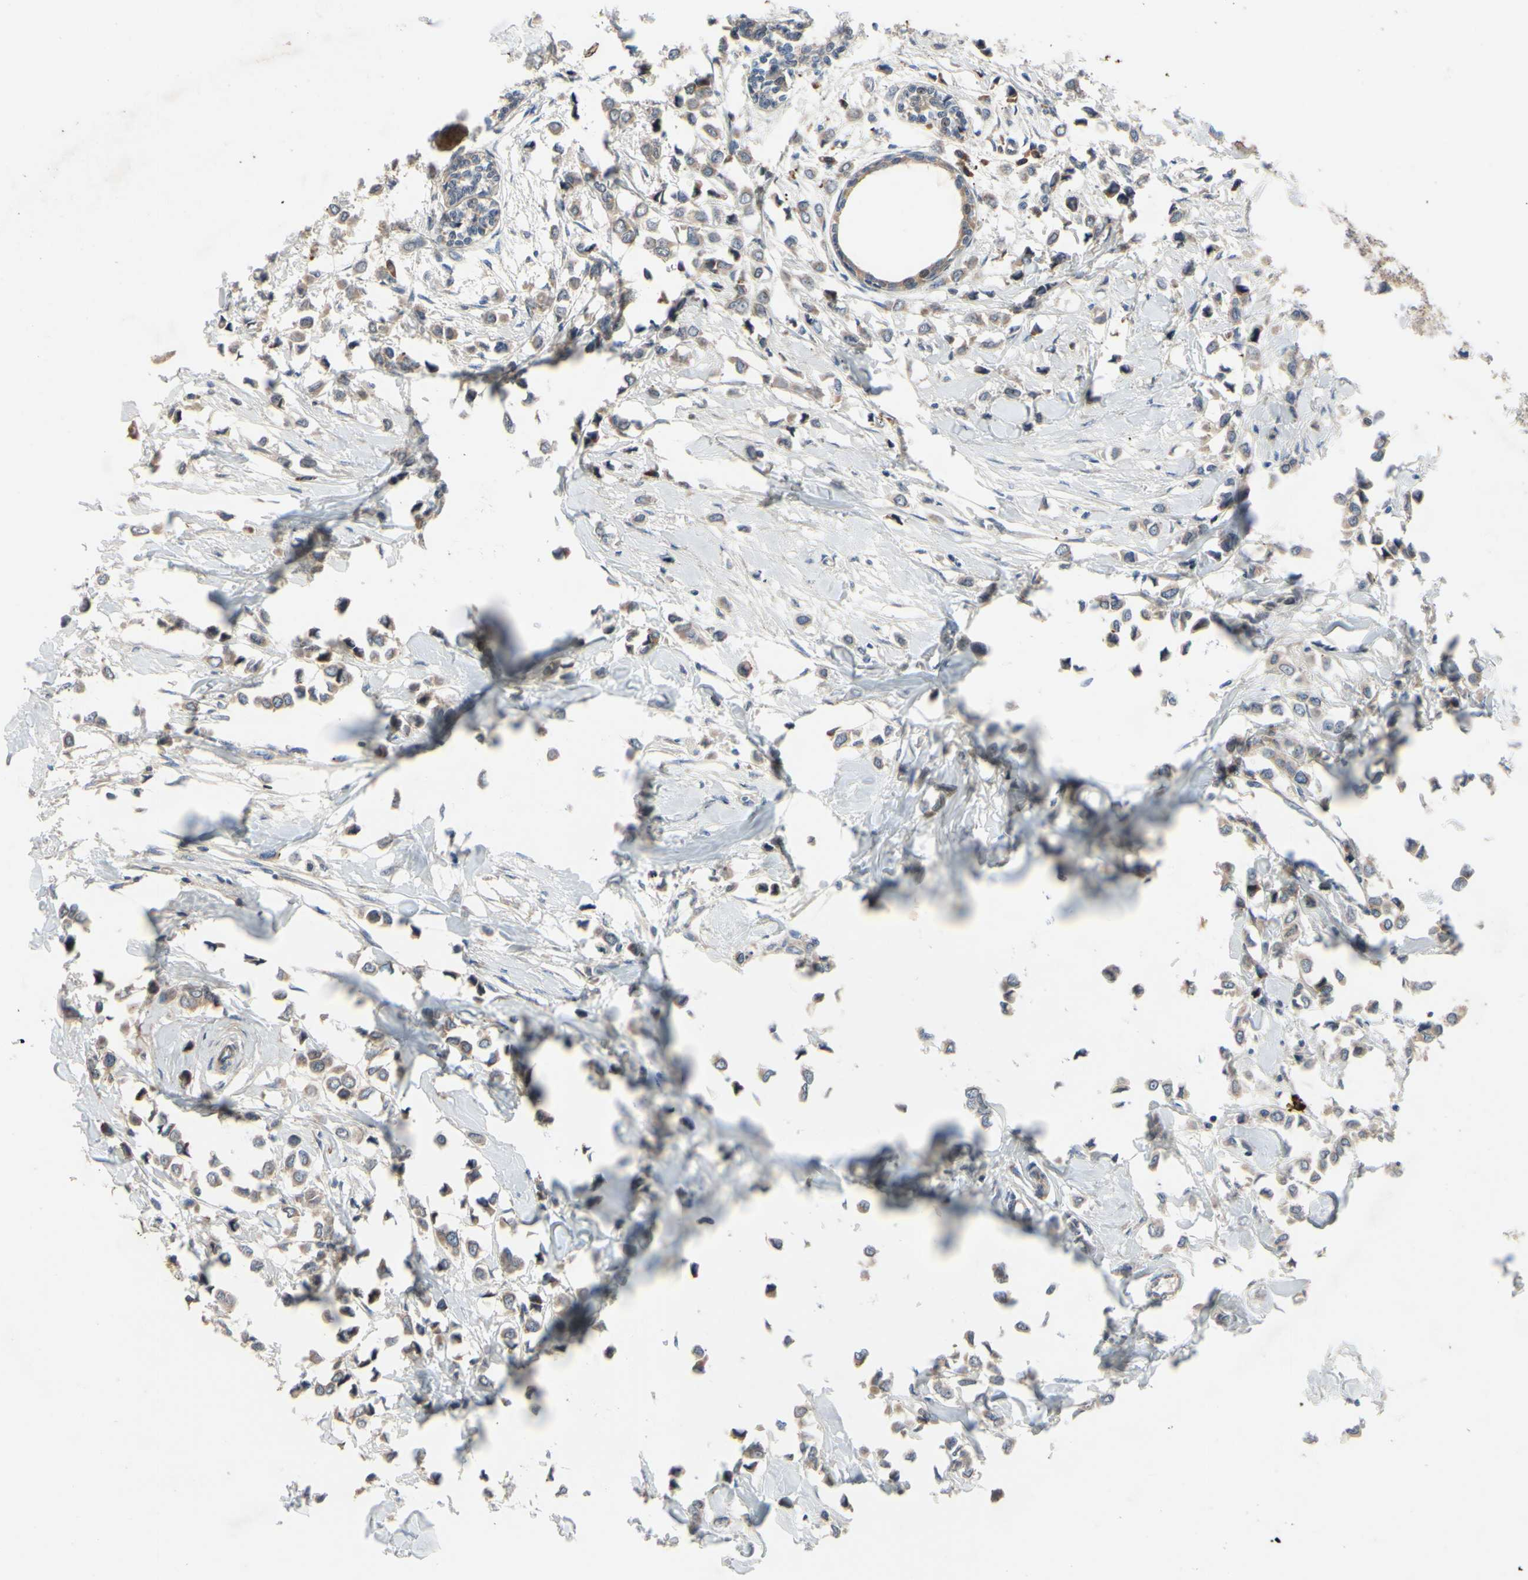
{"staining": {"intensity": "weak", "quantity": ">75%", "location": "cytoplasmic/membranous"}, "tissue": "breast cancer", "cell_type": "Tumor cells", "image_type": "cancer", "snomed": [{"axis": "morphology", "description": "Lobular carcinoma"}, {"axis": "topography", "description": "Breast"}], "caption": "Brown immunohistochemical staining in breast cancer demonstrates weak cytoplasmic/membranous positivity in approximately >75% of tumor cells. (brown staining indicates protein expression, while blue staining denotes nuclei).", "gene": "XIAP", "patient": {"sex": "female", "age": 51}}